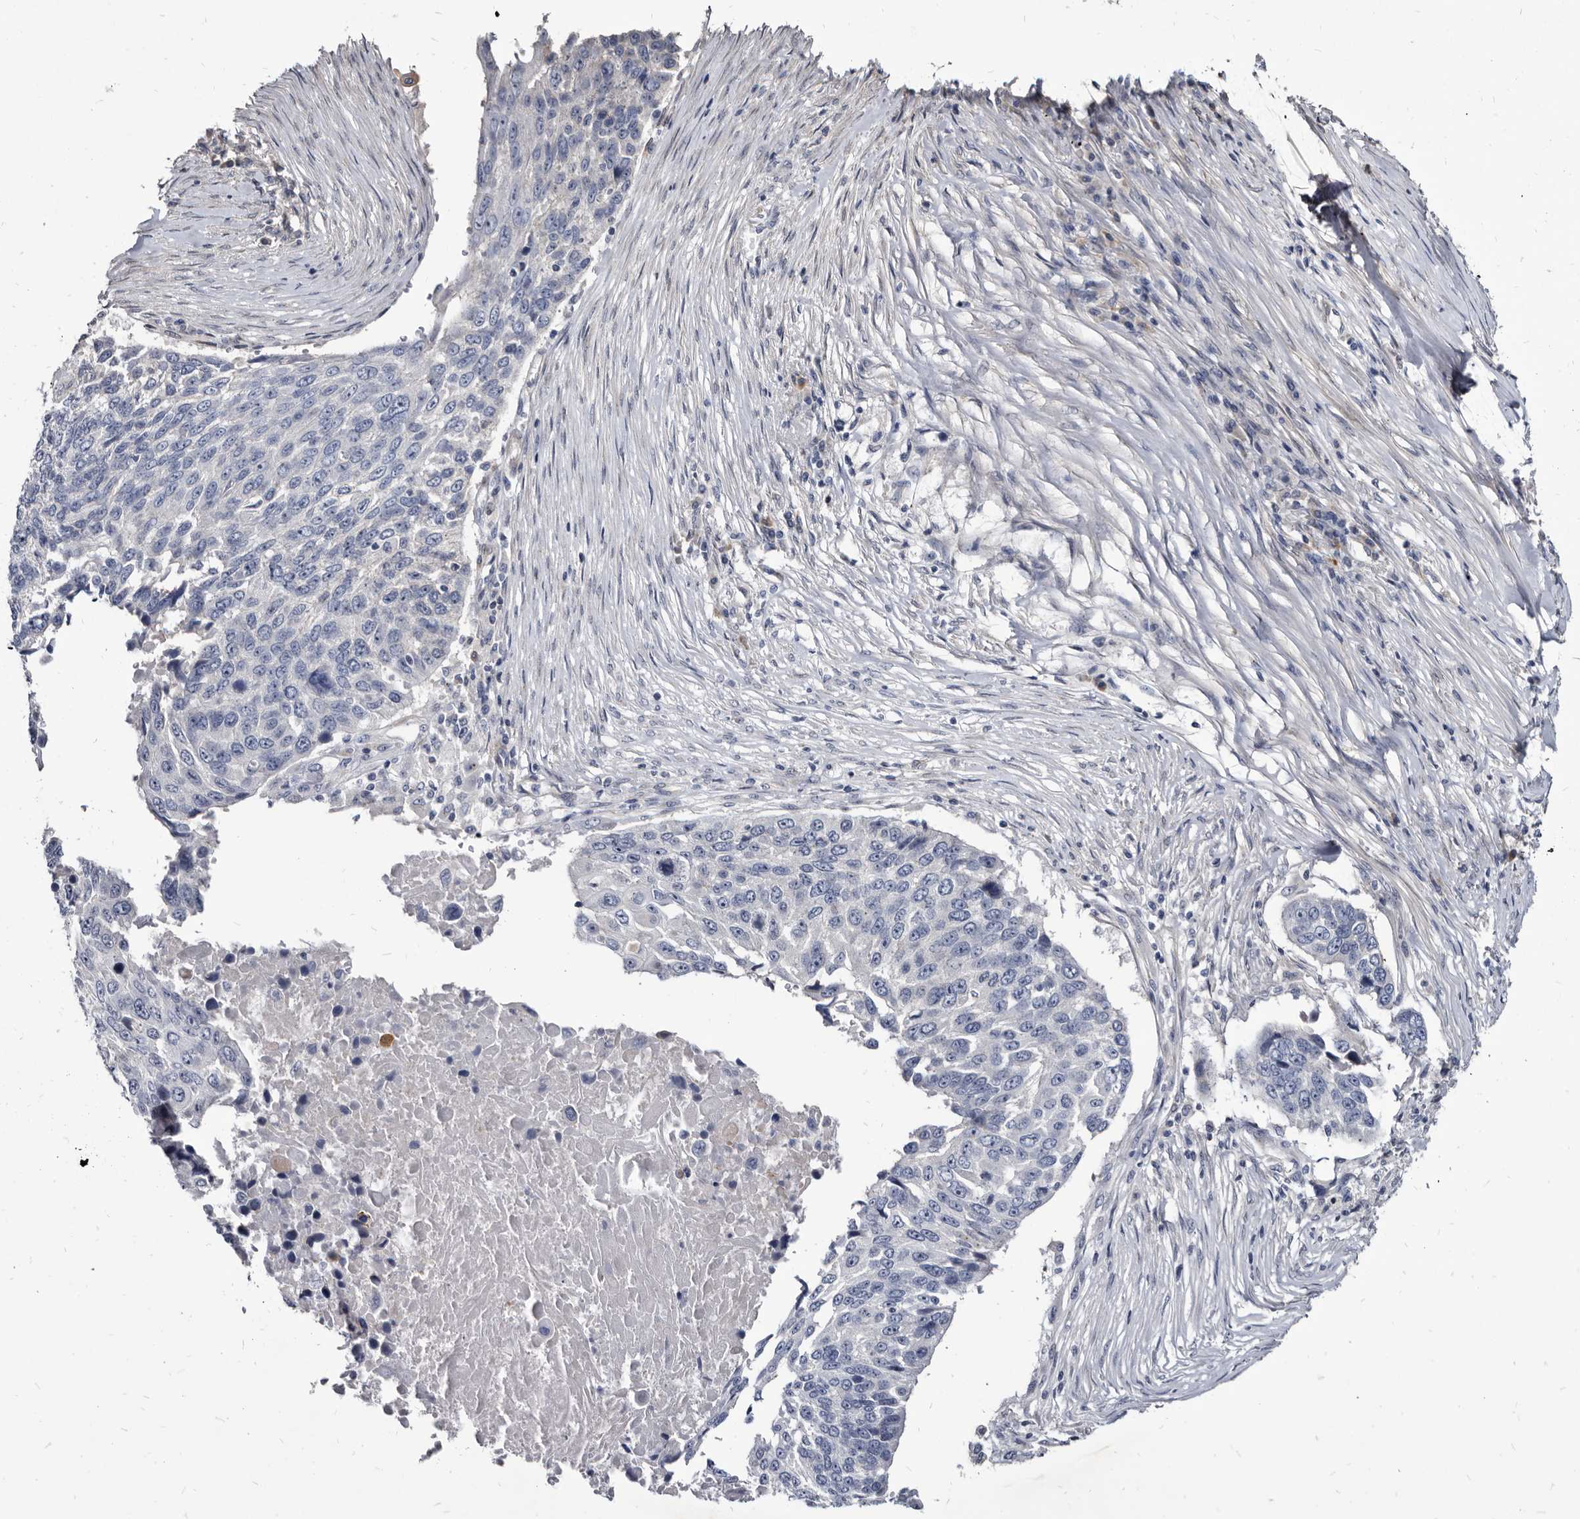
{"staining": {"intensity": "negative", "quantity": "none", "location": "none"}, "tissue": "lung cancer", "cell_type": "Tumor cells", "image_type": "cancer", "snomed": [{"axis": "morphology", "description": "Squamous cell carcinoma, NOS"}, {"axis": "topography", "description": "Lung"}], "caption": "This is an immunohistochemistry (IHC) photomicrograph of lung squamous cell carcinoma. There is no expression in tumor cells.", "gene": "PRSS8", "patient": {"sex": "male", "age": 66}}